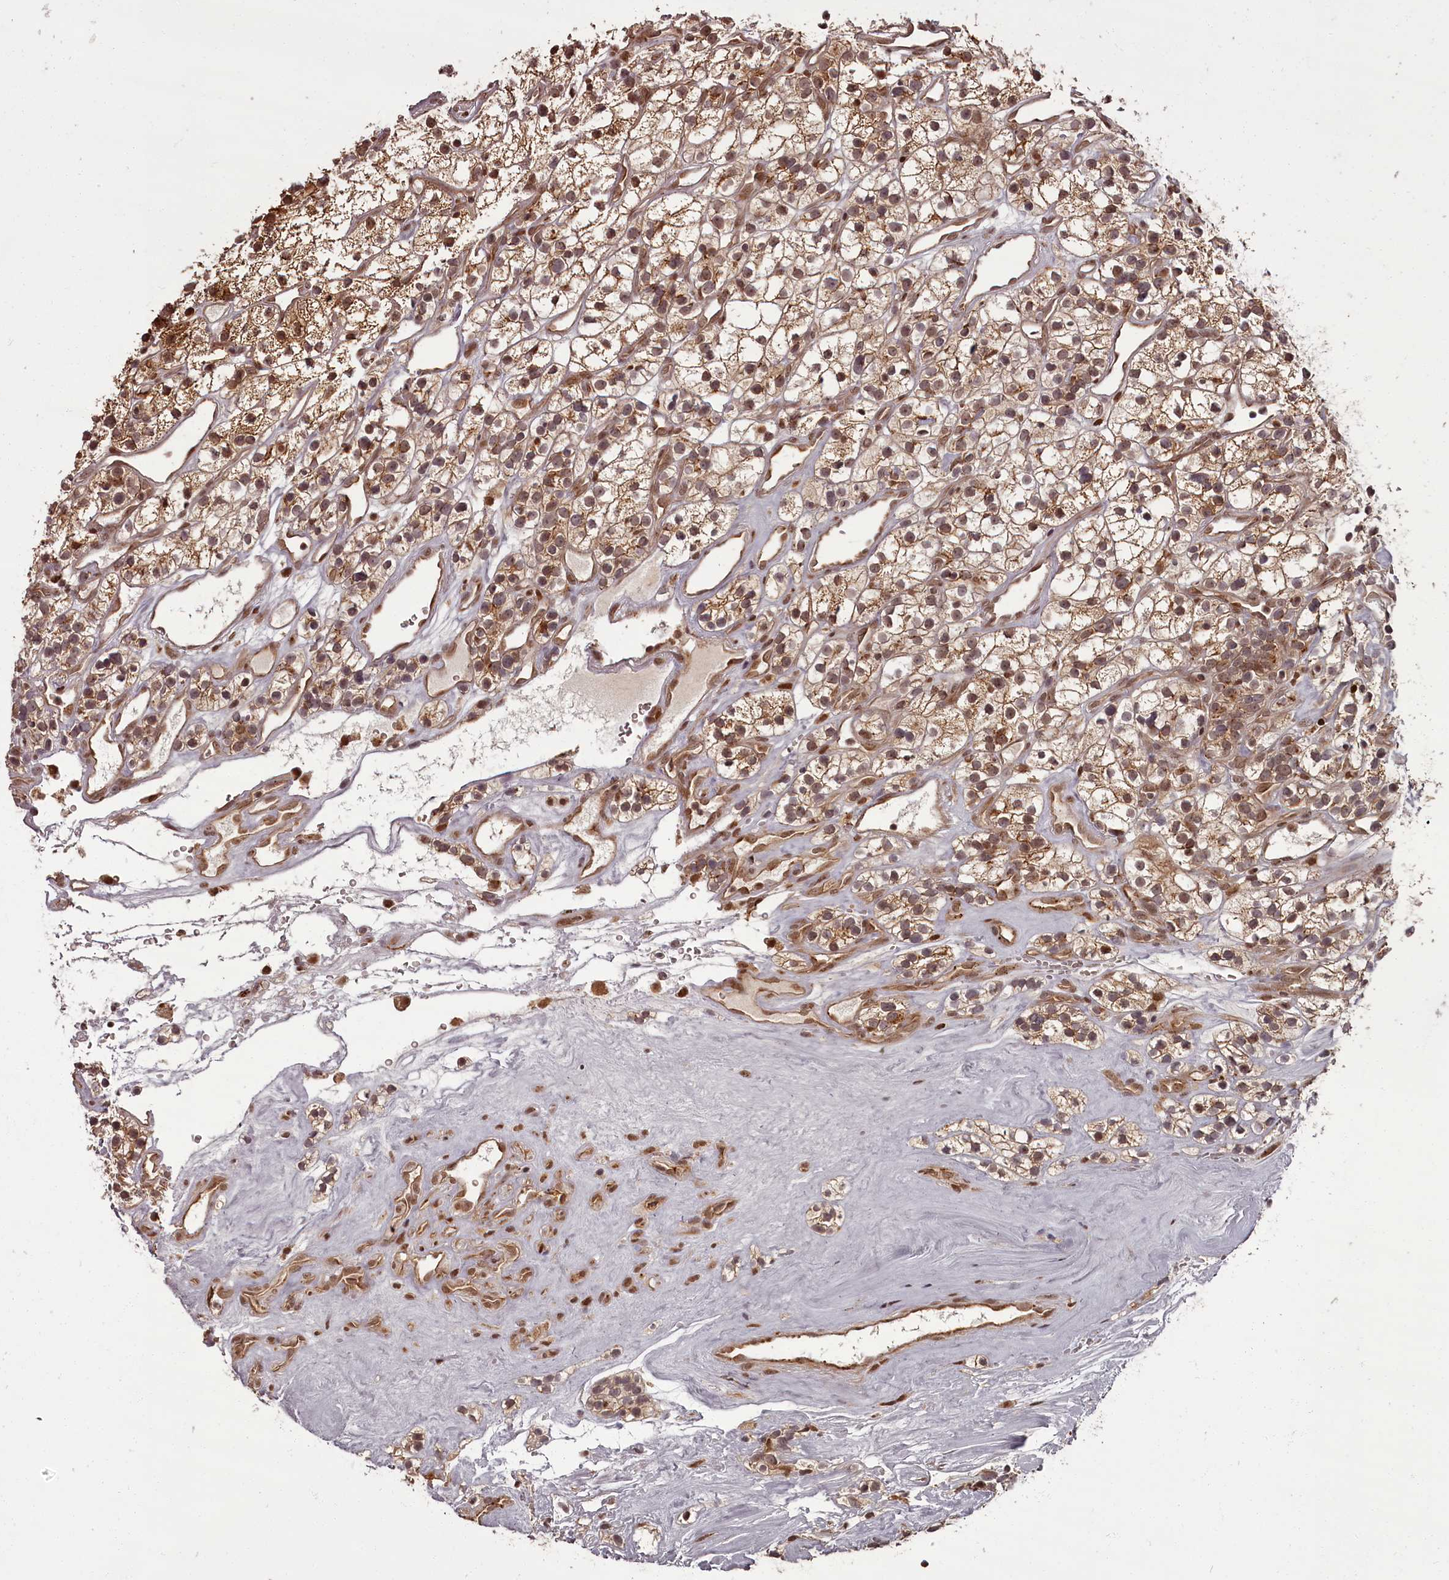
{"staining": {"intensity": "moderate", "quantity": ">75%", "location": "cytoplasmic/membranous,nuclear"}, "tissue": "renal cancer", "cell_type": "Tumor cells", "image_type": "cancer", "snomed": [{"axis": "morphology", "description": "Adenocarcinoma, NOS"}, {"axis": "topography", "description": "Kidney"}], "caption": "This is an image of immunohistochemistry staining of adenocarcinoma (renal), which shows moderate staining in the cytoplasmic/membranous and nuclear of tumor cells.", "gene": "CEP83", "patient": {"sex": "female", "age": 57}}